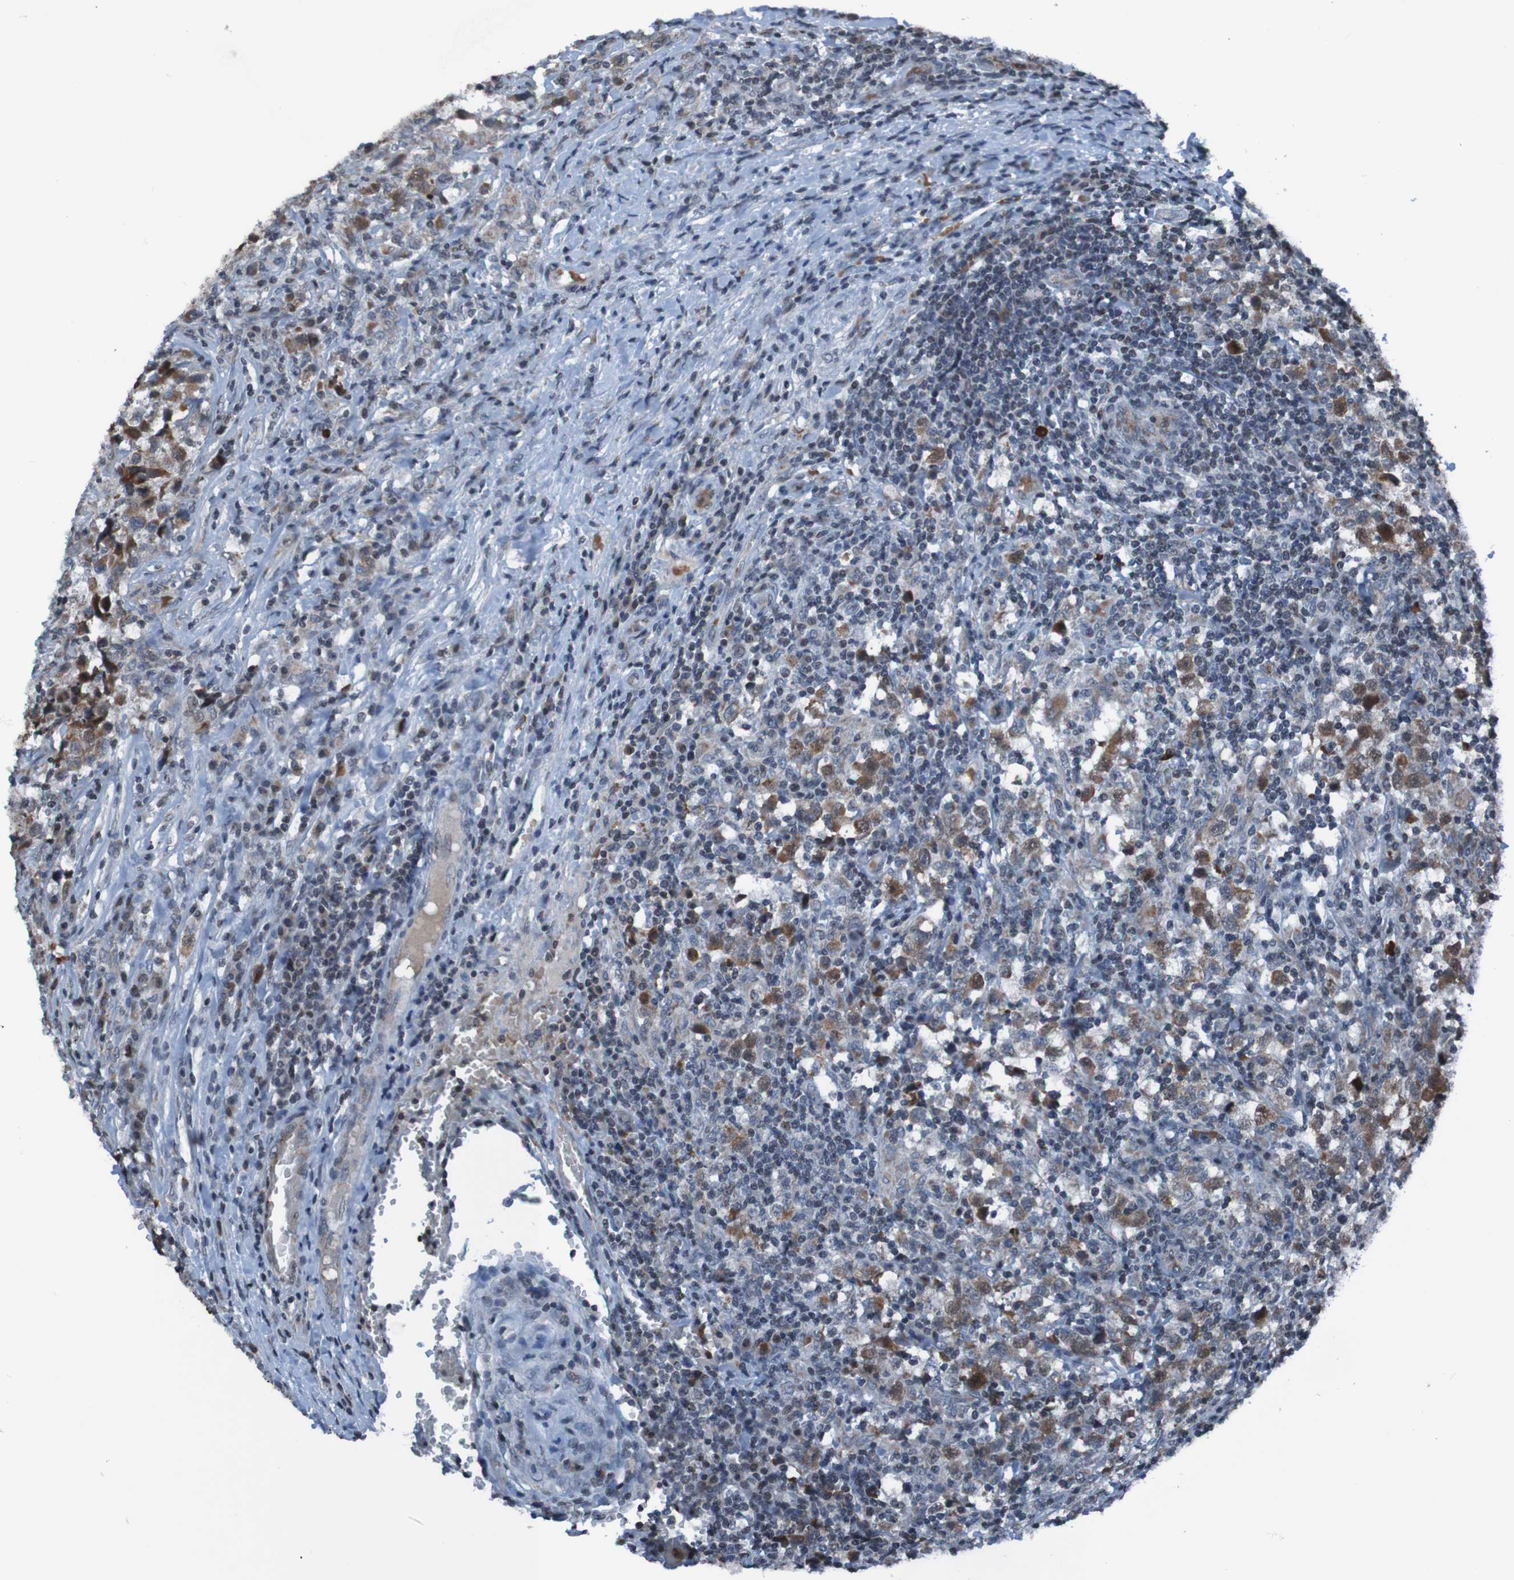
{"staining": {"intensity": "moderate", "quantity": ">75%", "location": "cytoplasmic/membranous"}, "tissue": "testis cancer", "cell_type": "Tumor cells", "image_type": "cancer", "snomed": [{"axis": "morphology", "description": "Carcinoma, Embryonal, NOS"}, {"axis": "topography", "description": "Testis"}], "caption": "The histopathology image reveals immunohistochemical staining of testis embryonal carcinoma. There is moderate cytoplasmic/membranous positivity is present in about >75% of tumor cells. The staining was performed using DAB to visualize the protein expression in brown, while the nuclei were stained in blue with hematoxylin (Magnification: 20x).", "gene": "UNG", "patient": {"sex": "male", "age": 21}}